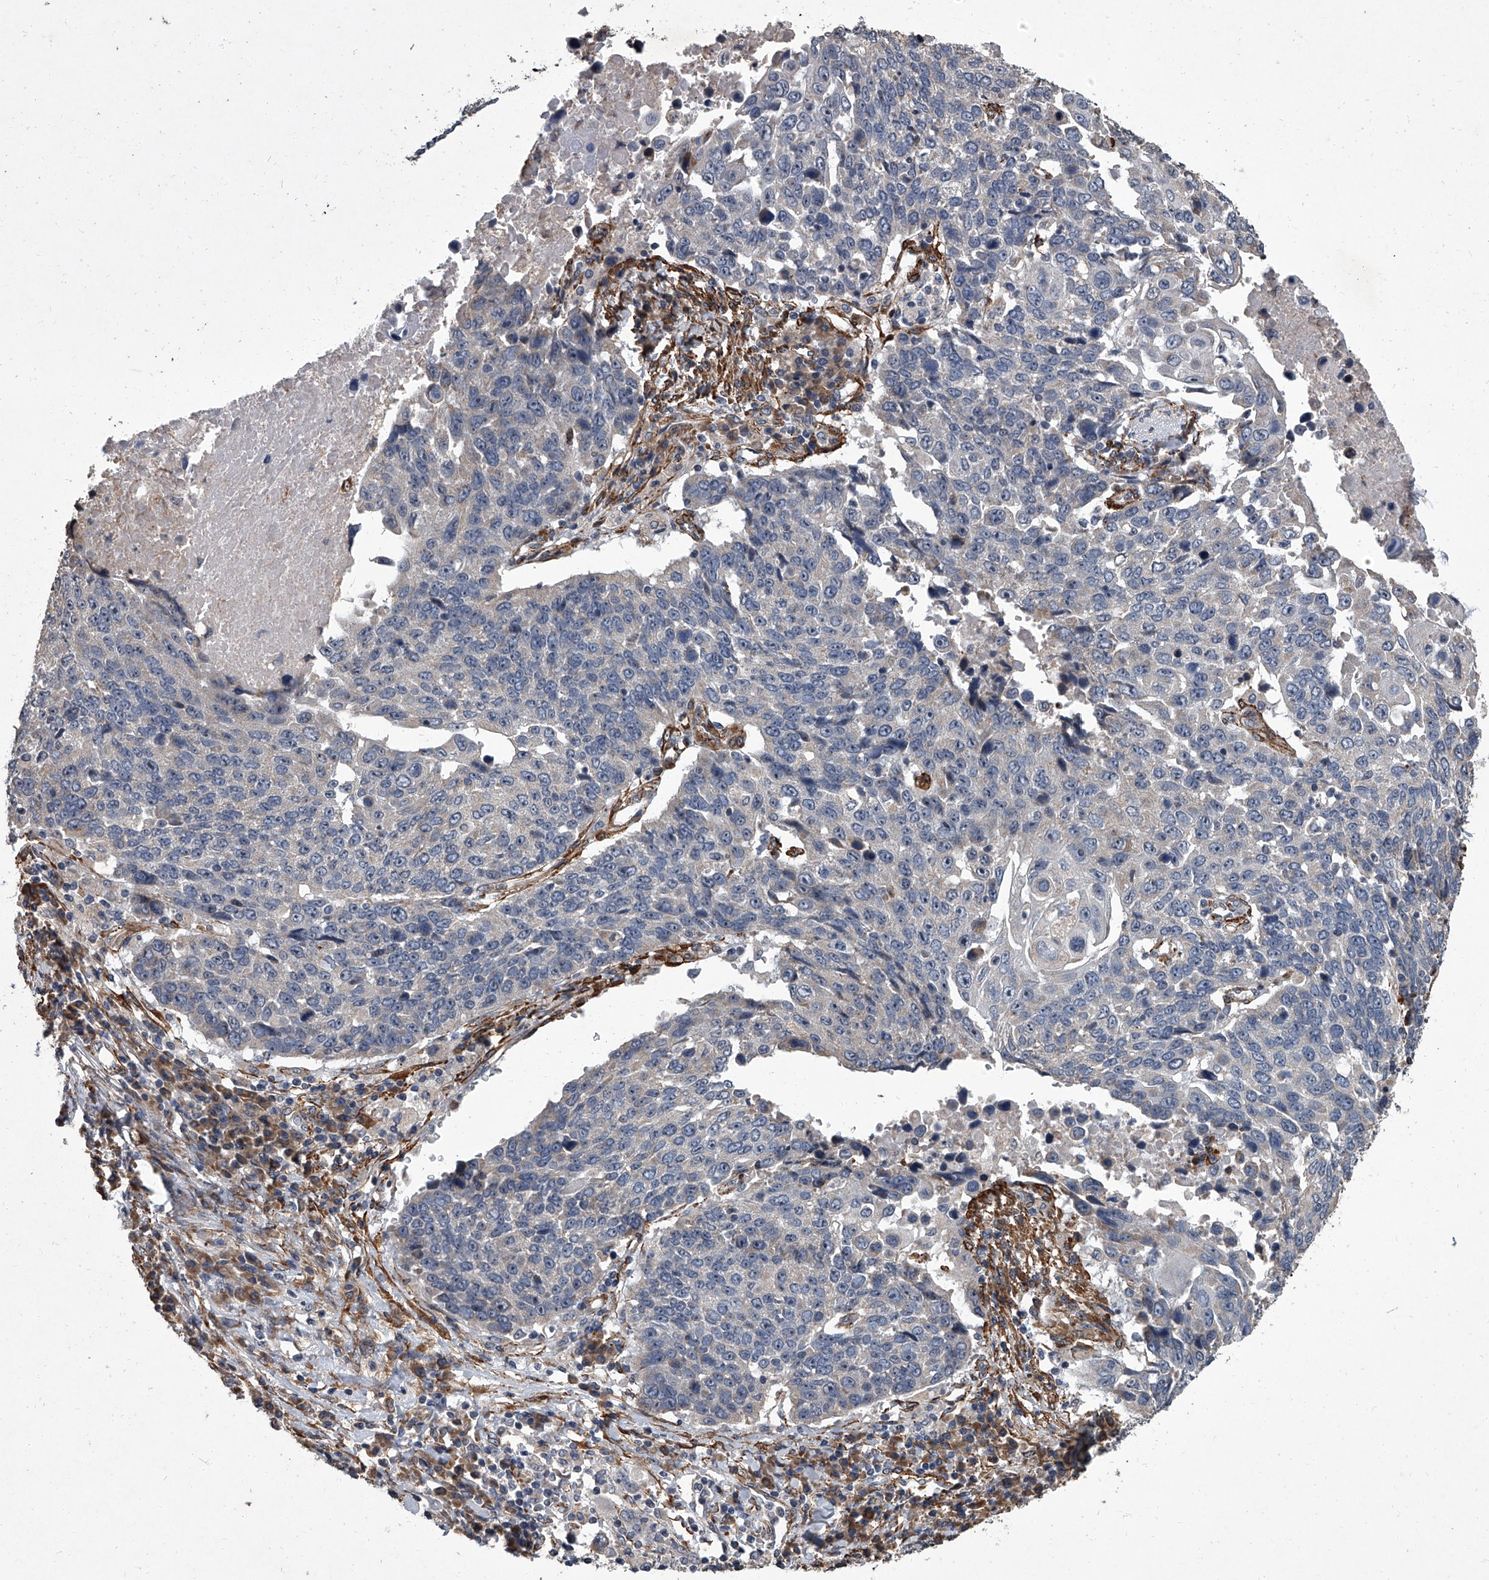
{"staining": {"intensity": "negative", "quantity": "none", "location": "none"}, "tissue": "lung cancer", "cell_type": "Tumor cells", "image_type": "cancer", "snomed": [{"axis": "morphology", "description": "Squamous cell carcinoma, NOS"}, {"axis": "topography", "description": "Lung"}], "caption": "High power microscopy histopathology image of an IHC image of squamous cell carcinoma (lung), revealing no significant positivity in tumor cells. (DAB (3,3'-diaminobenzidine) immunohistochemistry visualized using brightfield microscopy, high magnification).", "gene": "SIRT4", "patient": {"sex": "male", "age": 66}}